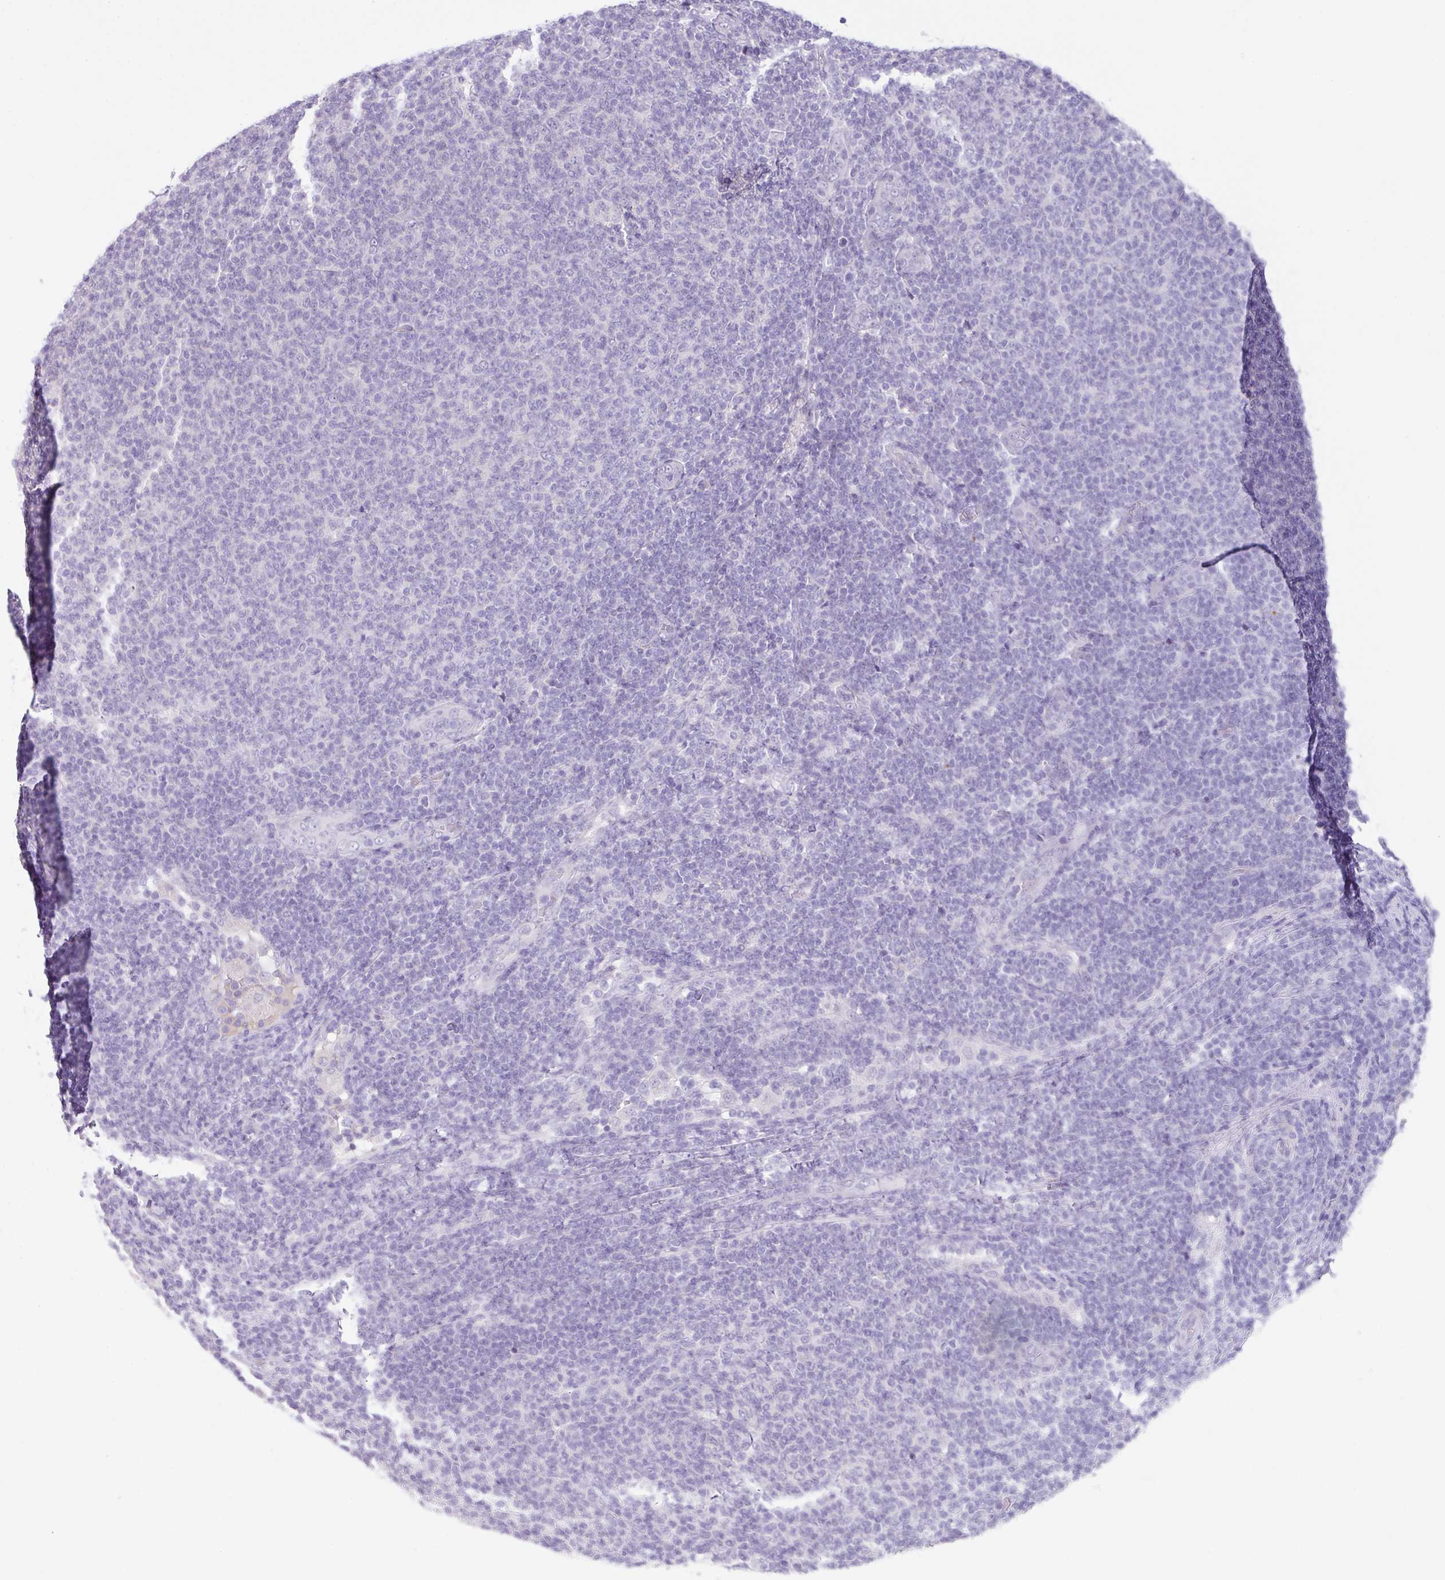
{"staining": {"intensity": "negative", "quantity": "none", "location": "none"}, "tissue": "lymphoma", "cell_type": "Tumor cells", "image_type": "cancer", "snomed": [{"axis": "morphology", "description": "Malignant lymphoma, non-Hodgkin's type, Low grade"}, {"axis": "topography", "description": "Lymph node"}], "caption": "The histopathology image exhibits no significant staining in tumor cells of lymphoma.", "gene": "OR6C6", "patient": {"sex": "male", "age": 66}}